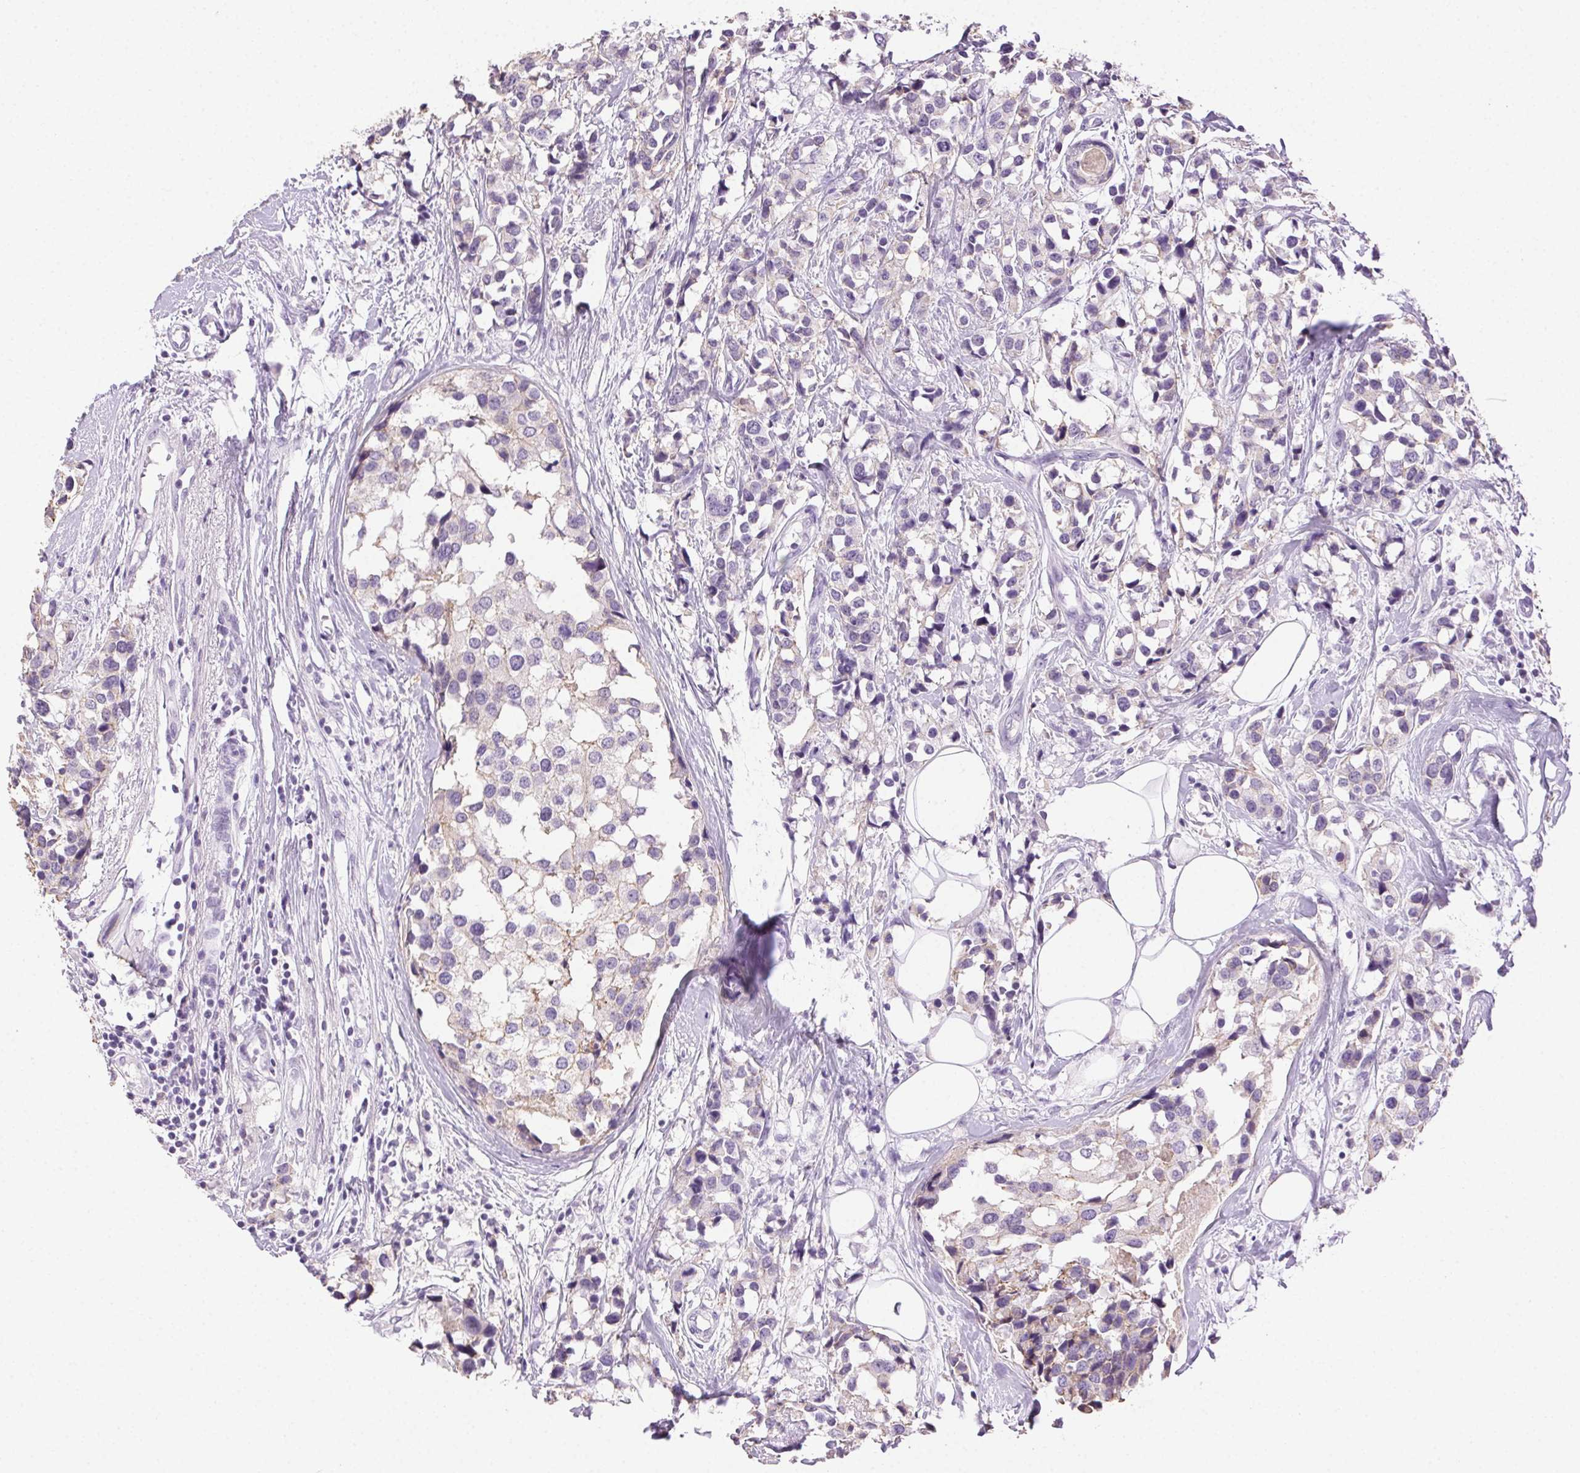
{"staining": {"intensity": "negative", "quantity": "none", "location": "none"}, "tissue": "breast cancer", "cell_type": "Tumor cells", "image_type": "cancer", "snomed": [{"axis": "morphology", "description": "Lobular carcinoma"}, {"axis": "topography", "description": "Breast"}], "caption": "Lobular carcinoma (breast) stained for a protein using immunohistochemistry exhibits no expression tumor cells.", "gene": "CLDN10", "patient": {"sex": "female", "age": 59}}